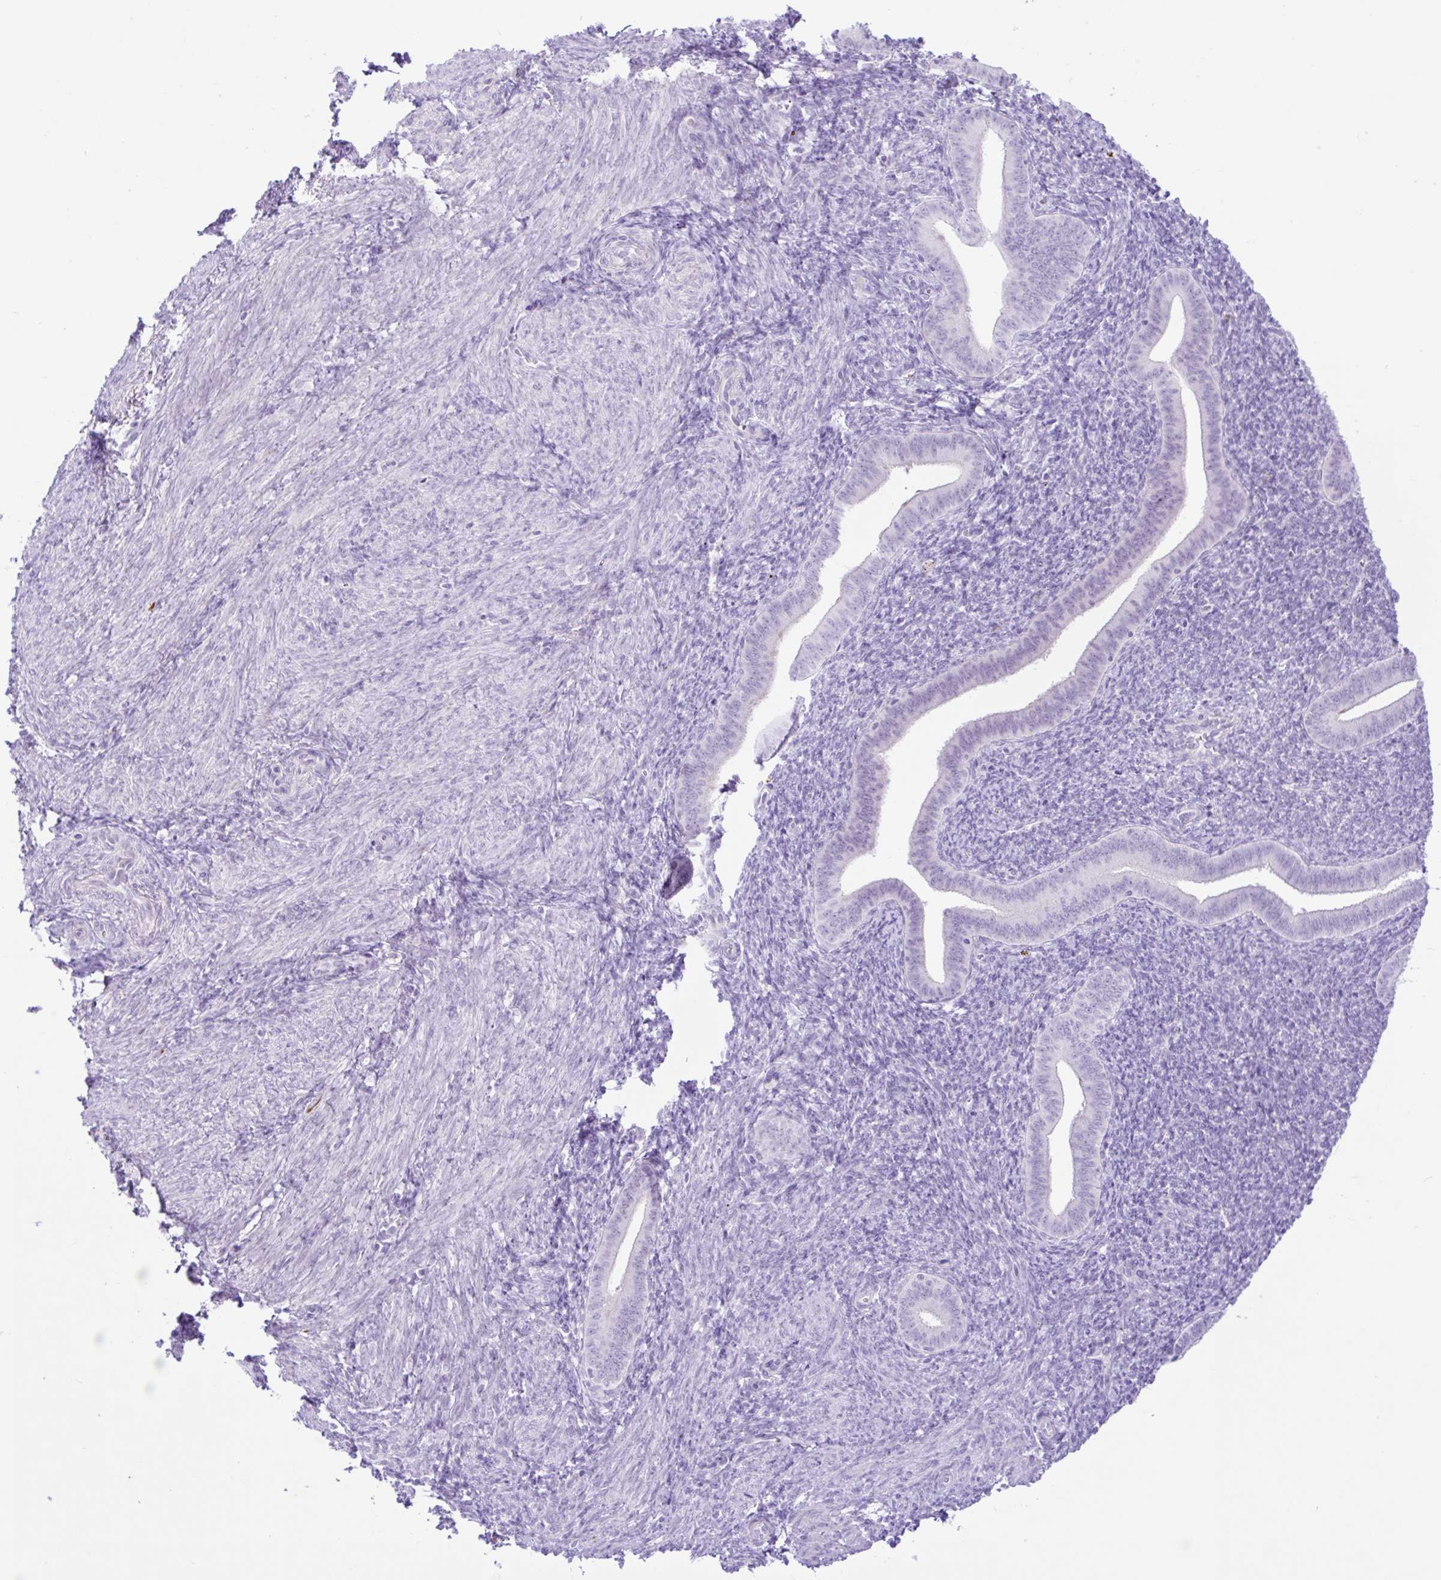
{"staining": {"intensity": "negative", "quantity": "none", "location": "none"}, "tissue": "endometrium", "cell_type": "Cells in endometrial stroma", "image_type": "normal", "snomed": [{"axis": "morphology", "description": "Normal tissue, NOS"}, {"axis": "topography", "description": "Endometrium"}], "caption": "Immunohistochemistry (IHC) photomicrograph of normal human endometrium stained for a protein (brown), which reveals no positivity in cells in endometrial stroma. (Stains: DAB immunohistochemistry with hematoxylin counter stain, Microscopy: brightfield microscopy at high magnification).", "gene": "ZNF101", "patient": {"sex": "female", "age": 25}}